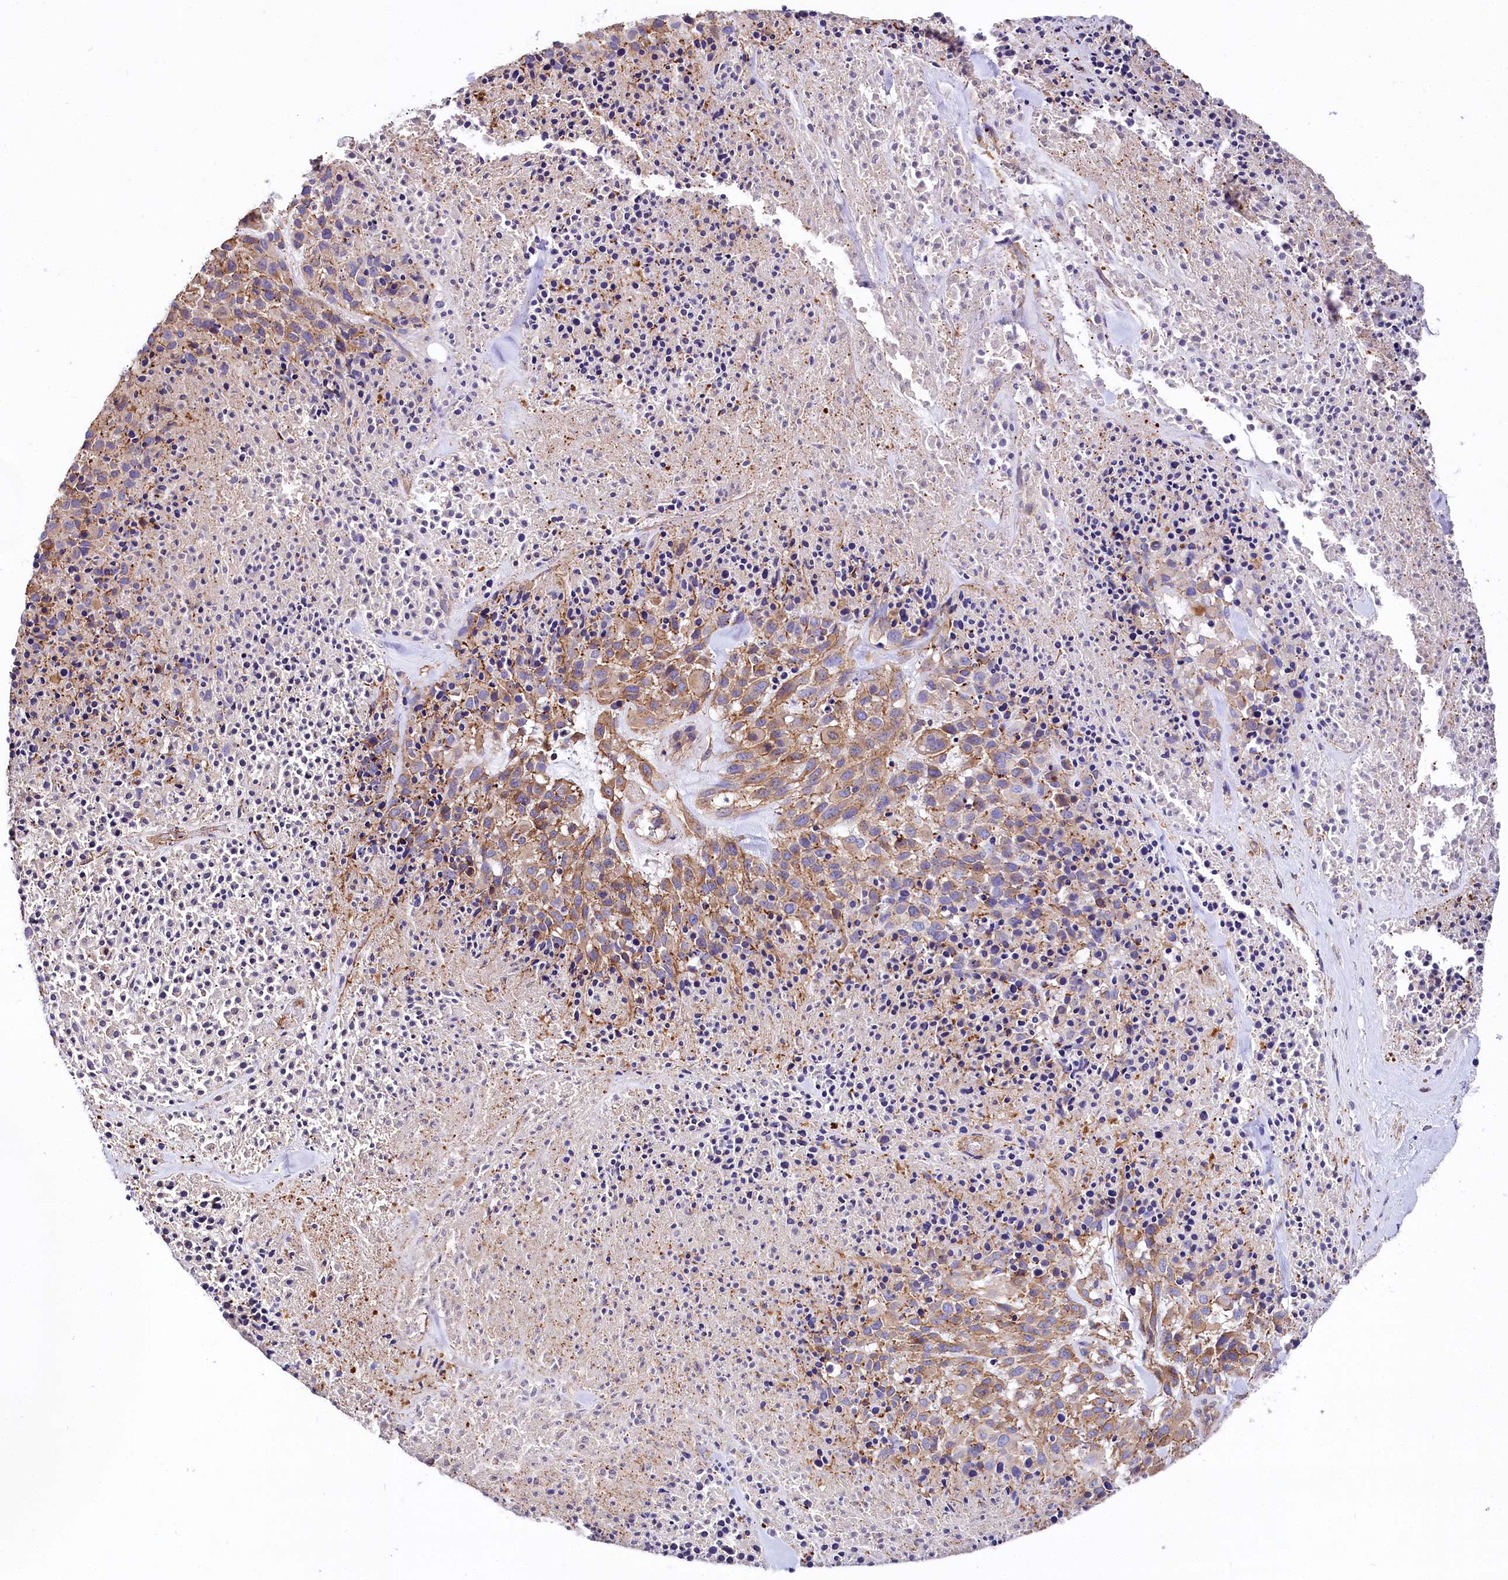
{"staining": {"intensity": "moderate", "quantity": ">75%", "location": "cytoplasmic/membranous"}, "tissue": "melanoma", "cell_type": "Tumor cells", "image_type": "cancer", "snomed": [{"axis": "morphology", "description": "Malignant melanoma, Metastatic site"}, {"axis": "topography", "description": "Skin"}], "caption": "Immunohistochemical staining of melanoma displays medium levels of moderate cytoplasmic/membranous positivity in about >75% of tumor cells. Using DAB (brown) and hematoxylin (blue) stains, captured at high magnification using brightfield microscopy.", "gene": "FCHSD2", "patient": {"sex": "female", "age": 81}}